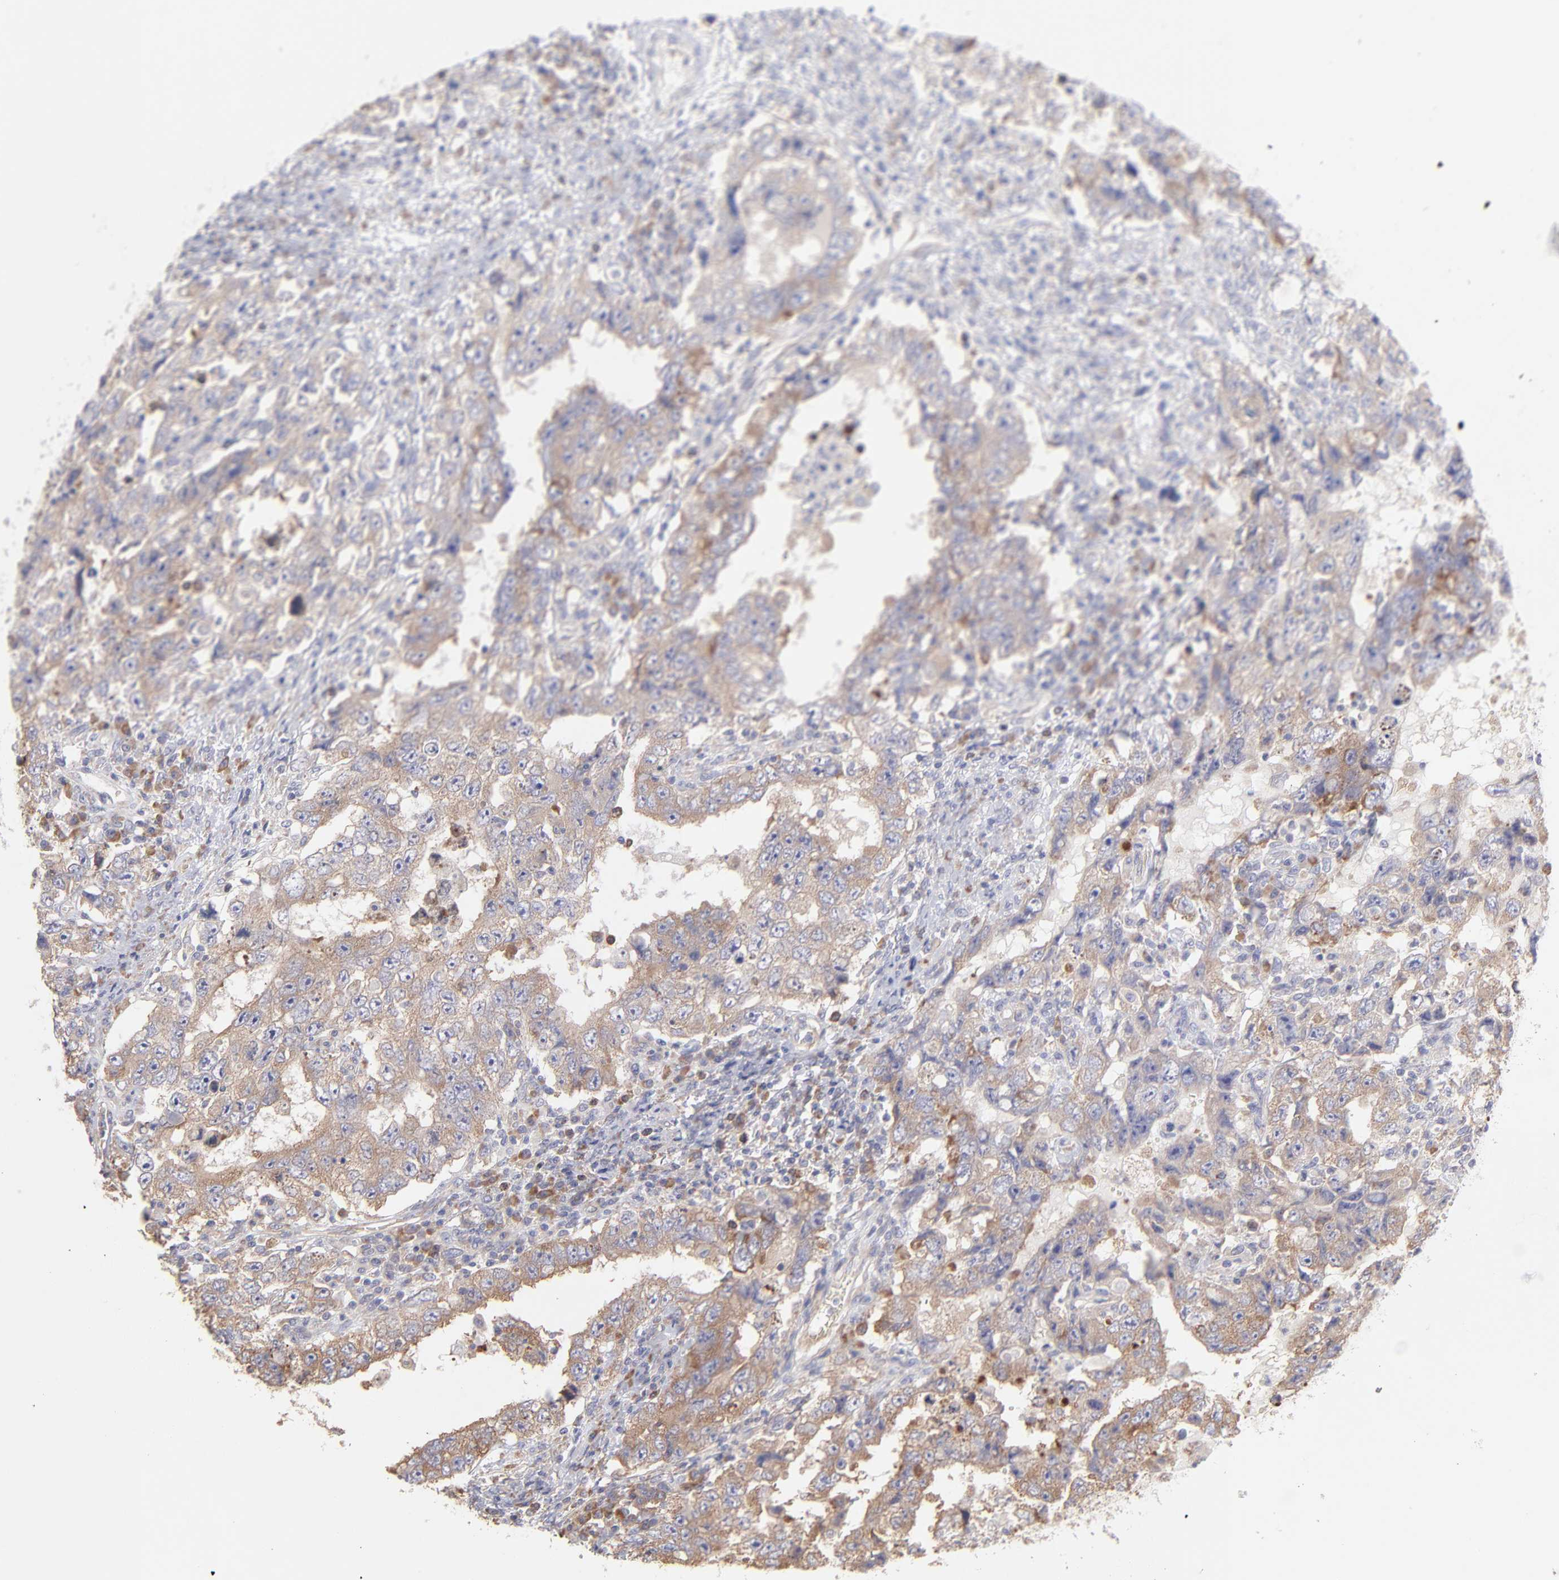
{"staining": {"intensity": "weak", "quantity": ">75%", "location": "cytoplasmic/membranous"}, "tissue": "testis cancer", "cell_type": "Tumor cells", "image_type": "cancer", "snomed": [{"axis": "morphology", "description": "Carcinoma, Embryonal, NOS"}, {"axis": "topography", "description": "Testis"}], "caption": "Human embryonal carcinoma (testis) stained for a protein (brown) reveals weak cytoplasmic/membranous positive expression in approximately >75% of tumor cells.", "gene": "RPLP0", "patient": {"sex": "male", "age": 26}}